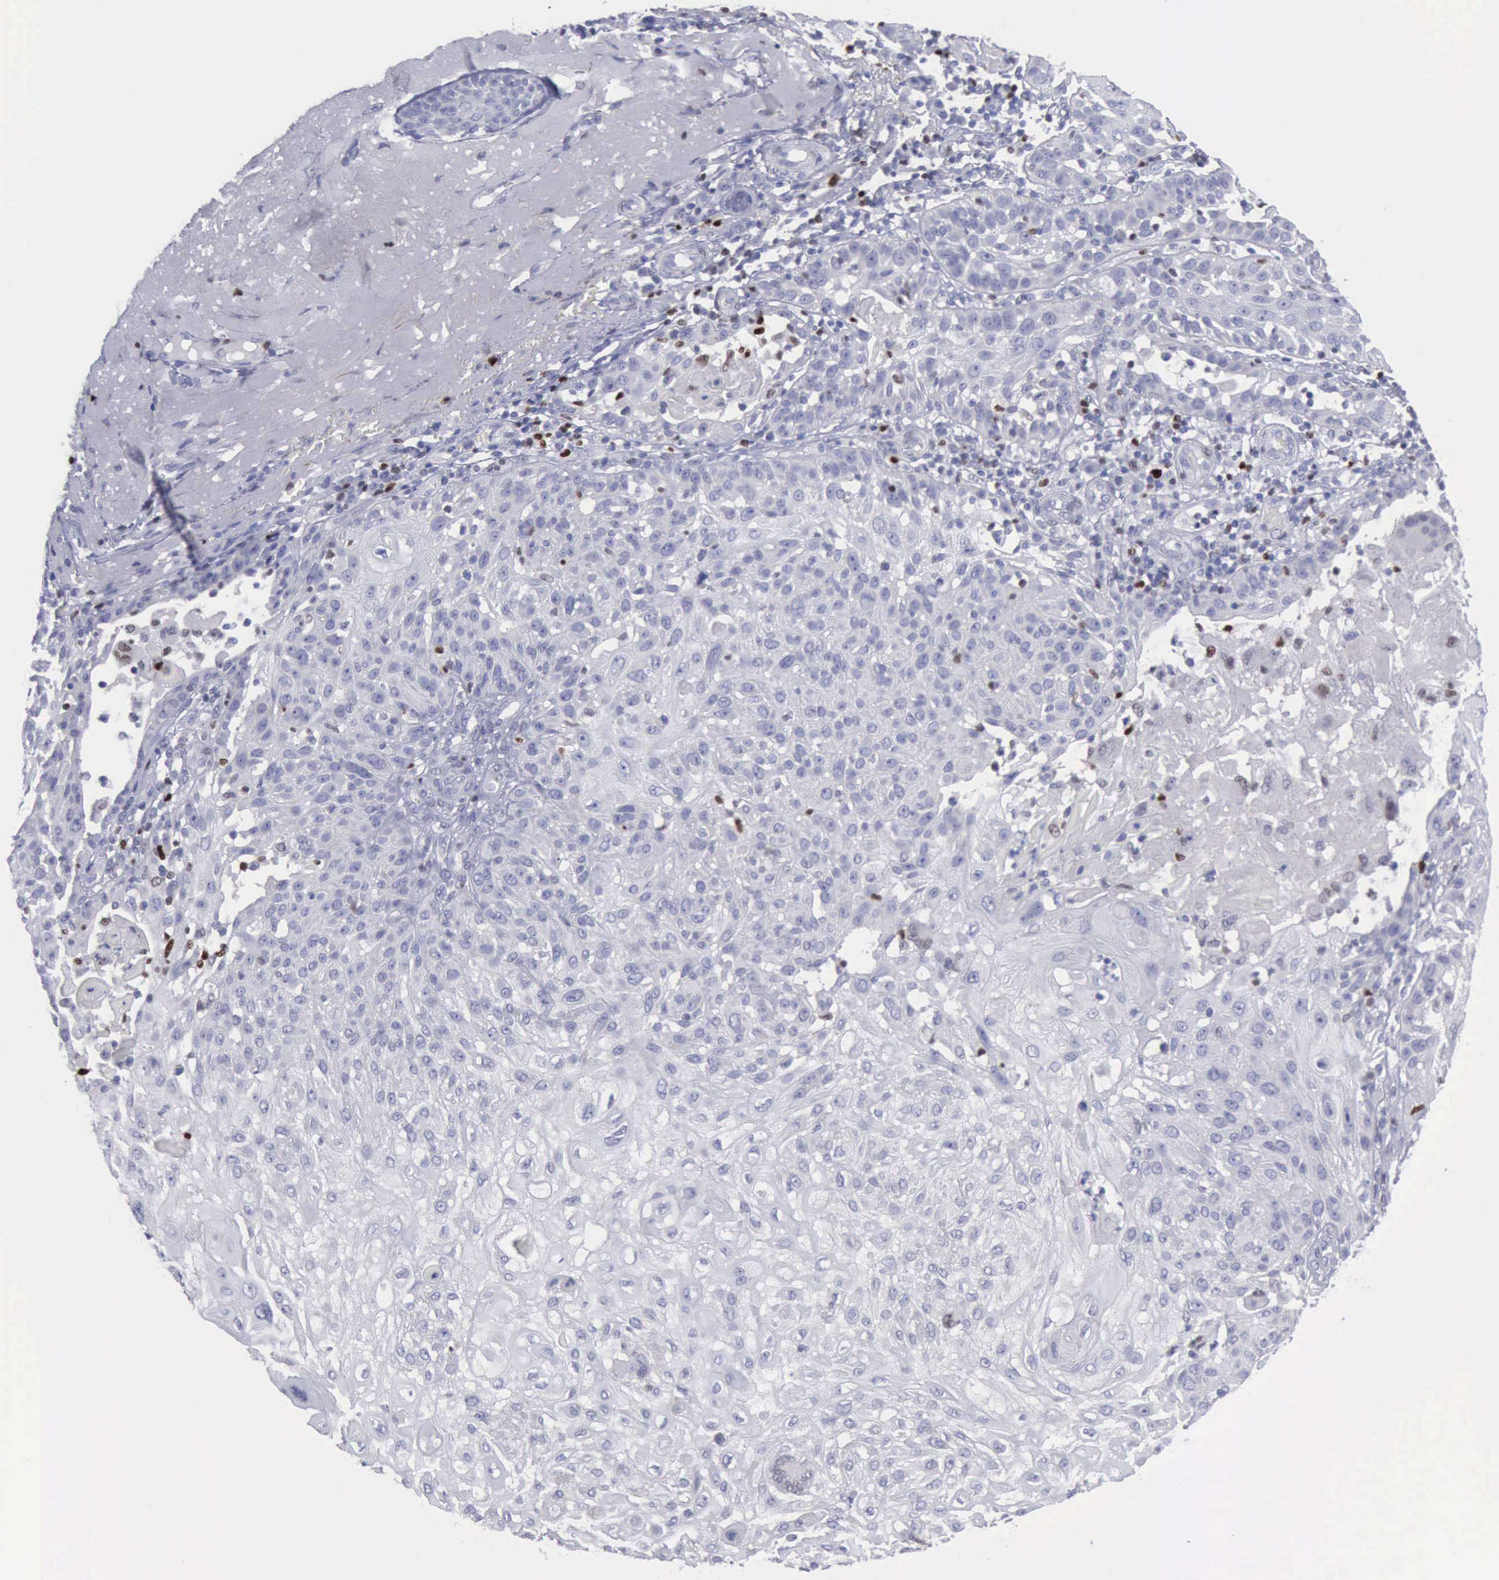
{"staining": {"intensity": "negative", "quantity": "none", "location": "none"}, "tissue": "skin cancer", "cell_type": "Tumor cells", "image_type": "cancer", "snomed": [{"axis": "morphology", "description": "Squamous cell carcinoma, NOS"}, {"axis": "topography", "description": "Skin"}], "caption": "A high-resolution photomicrograph shows immunohistochemistry staining of skin cancer (squamous cell carcinoma), which shows no significant positivity in tumor cells.", "gene": "SATB2", "patient": {"sex": "female", "age": 89}}